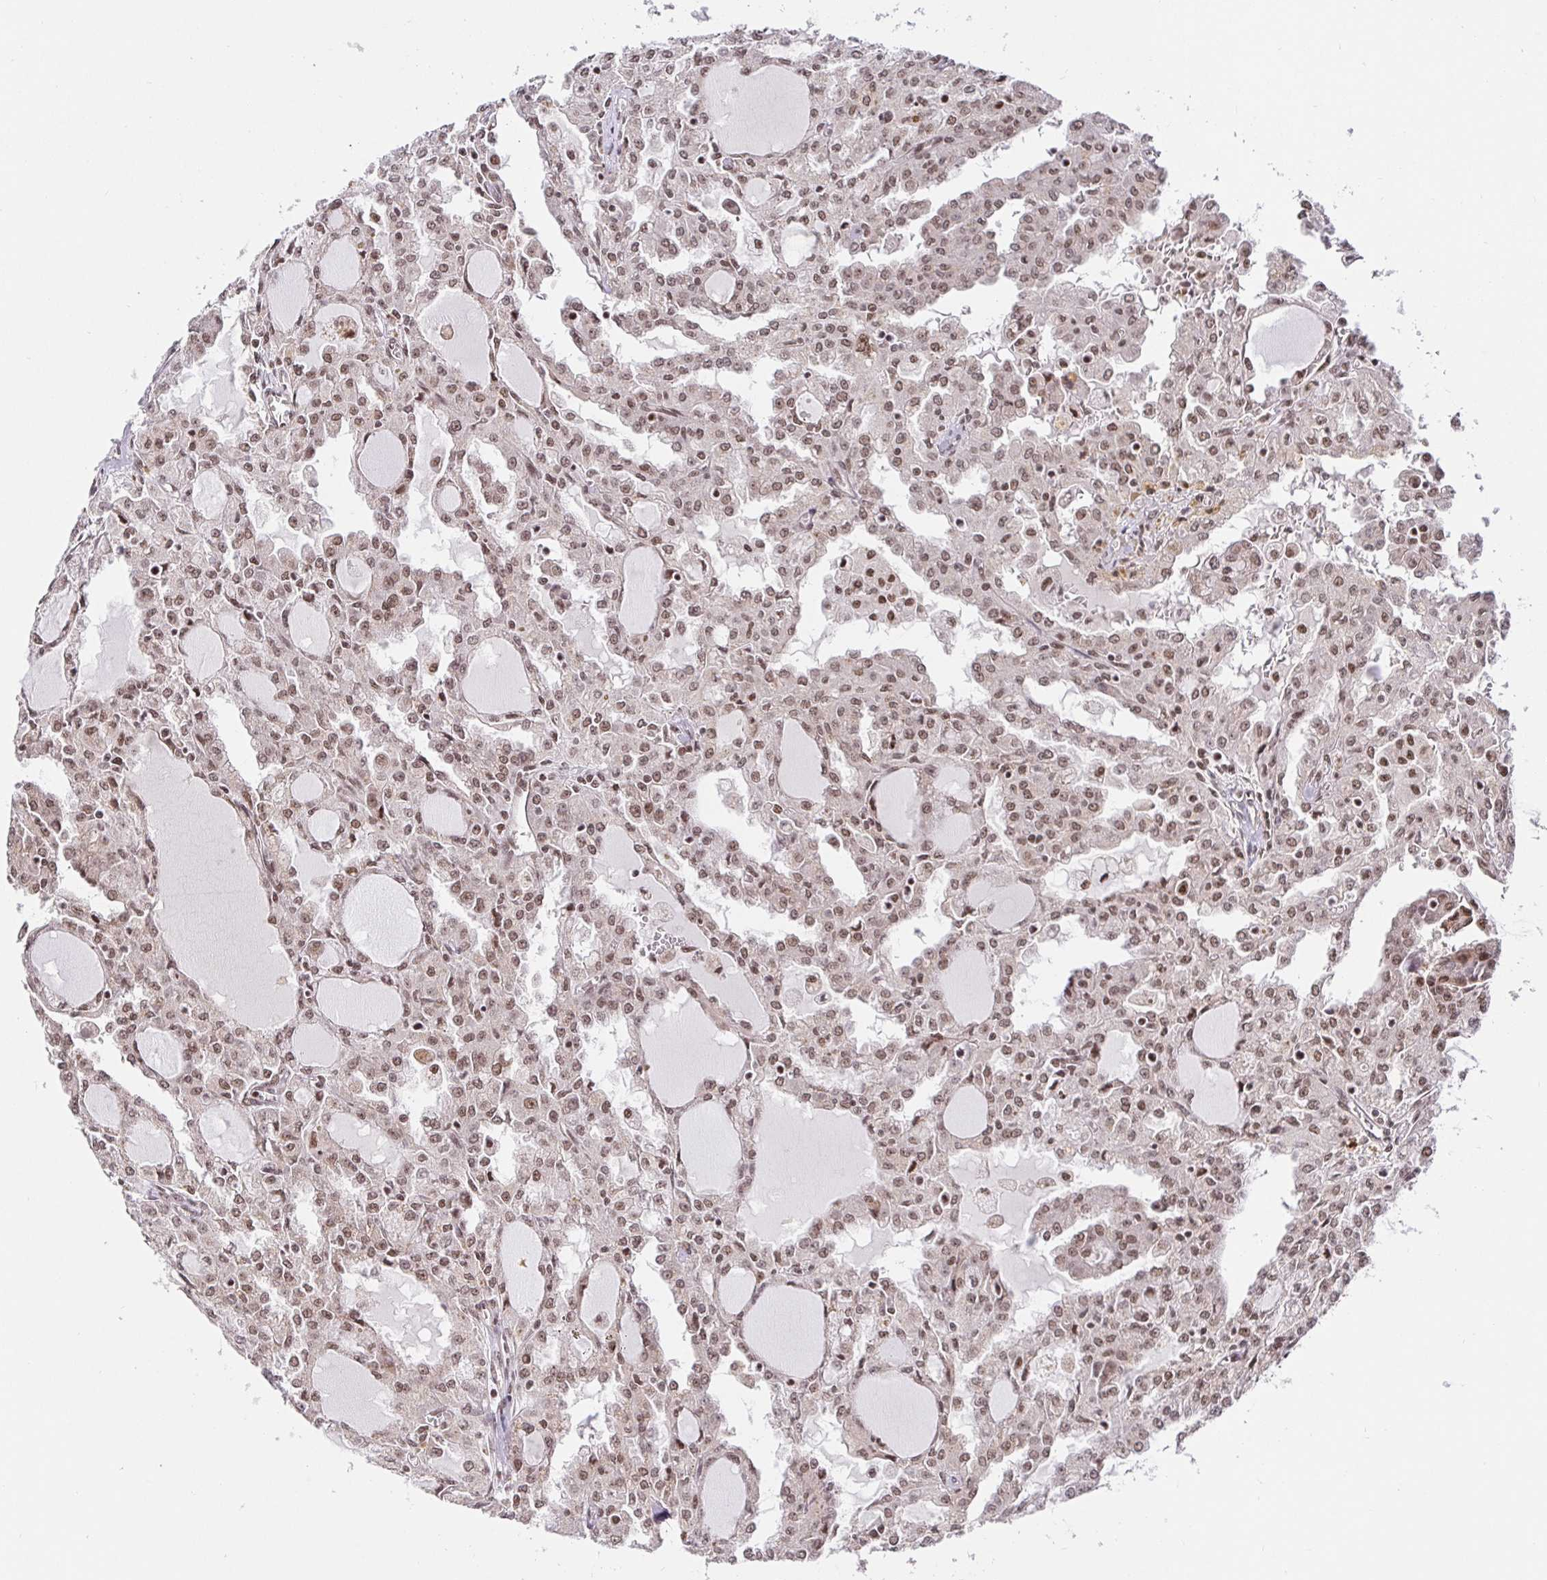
{"staining": {"intensity": "moderate", "quantity": ">75%", "location": "nuclear"}, "tissue": "head and neck cancer", "cell_type": "Tumor cells", "image_type": "cancer", "snomed": [{"axis": "morphology", "description": "Adenocarcinoma, NOS"}, {"axis": "topography", "description": "Head-Neck"}], "caption": "Immunohistochemistry (IHC) histopathology image of human head and neck cancer stained for a protein (brown), which displays medium levels of moderate nuclear positivity in approximately >75% of tumor cells.", "gene": "USF1", "patient": {"sex": "male", "age": 64}}